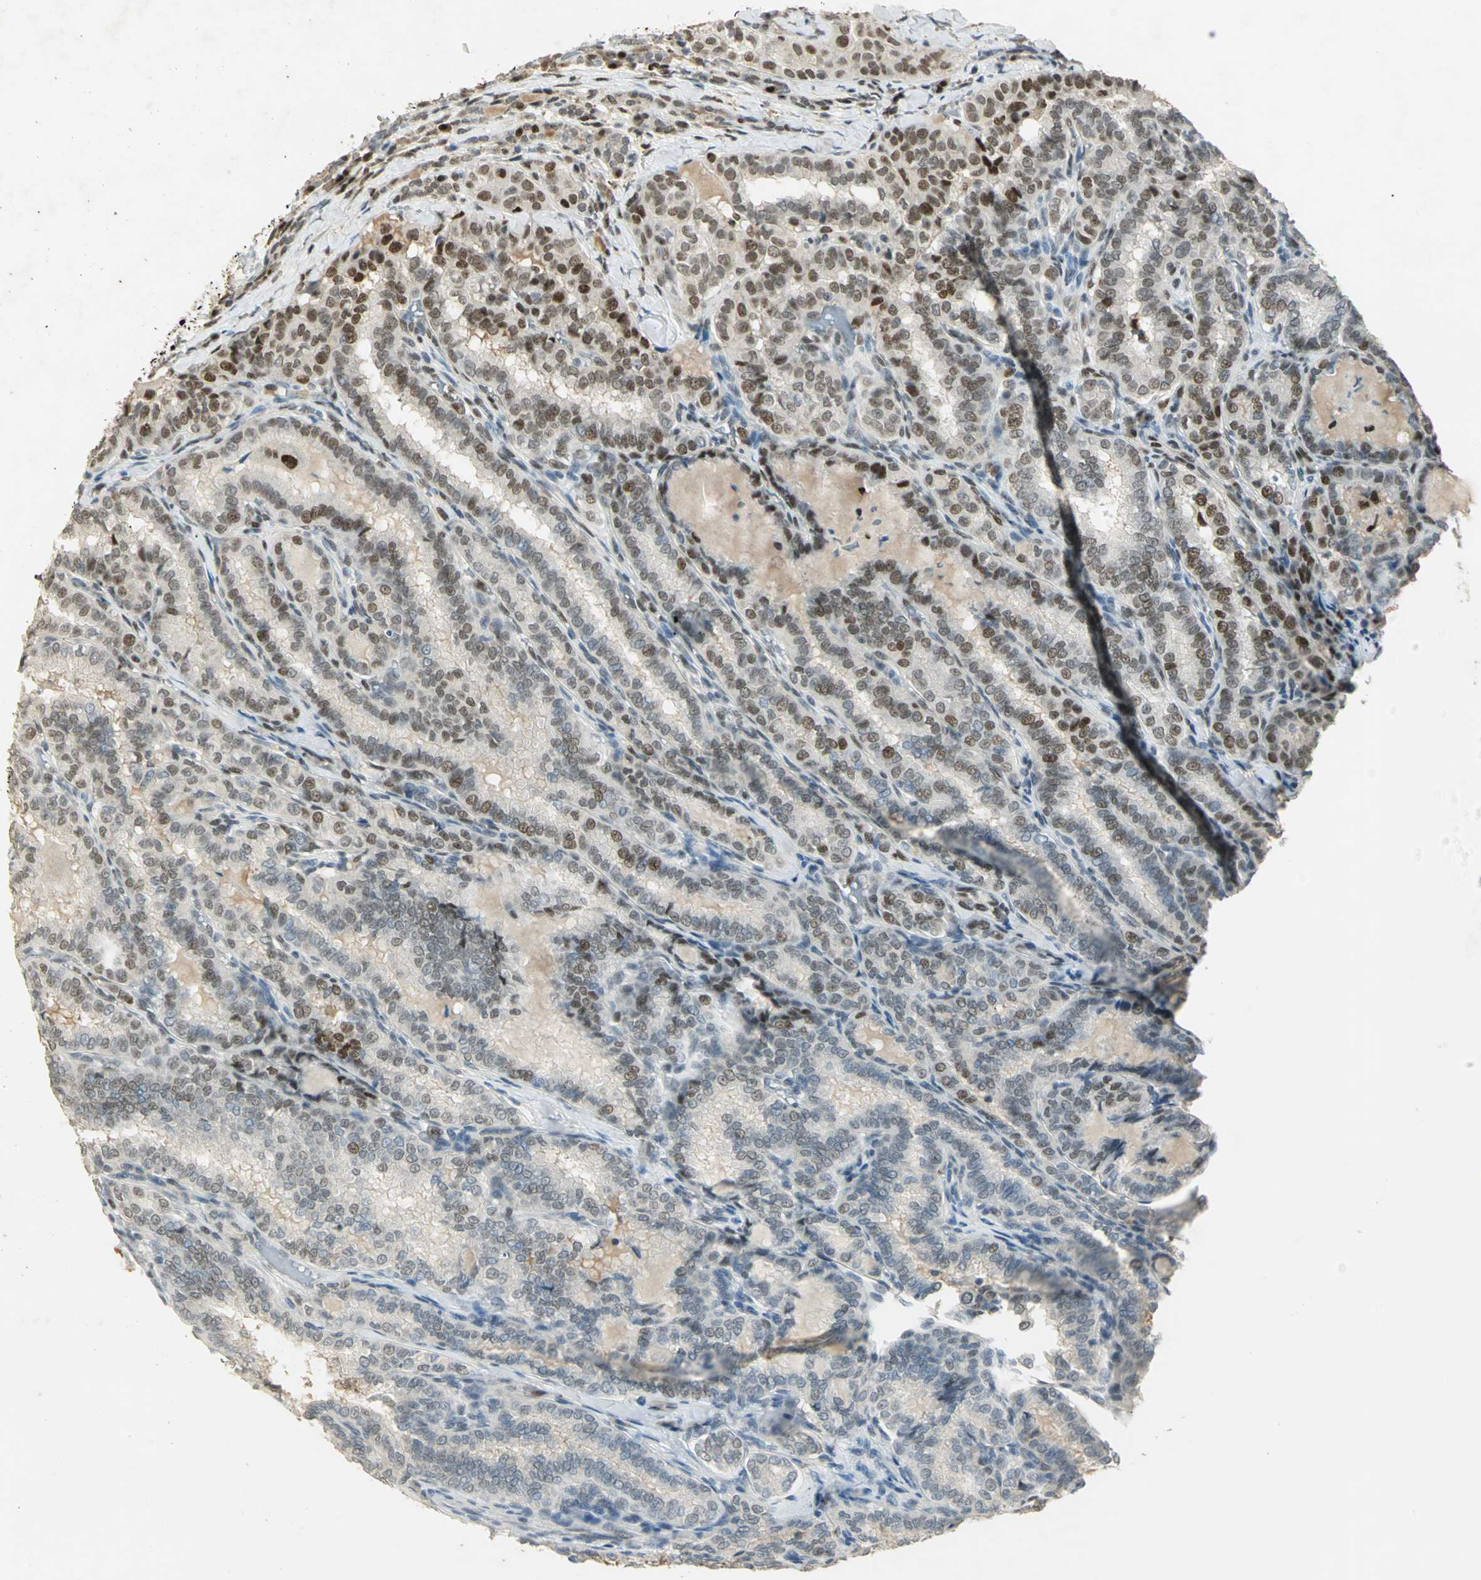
{"staining": {"intensity": "moderate", "quantity": "25%-75%", "location": "nuclear"}, "tissue": "thyroid cancer", "cell_type": "Tumor cells", "image_type": "cancer", "snomed": [{"axis": "morphology", "description": "Papillary adenocarcinoma, NOS"}, {"axis": "topography", "description": "Thyroid gland"}], "caption": "IHC histopathology image of neoplastic tissue: human thyroid papillary adenocarcinoma stained using immunohistochemistry (IHC) reveals medium levels of moderate protein expression localized specifically in the nuclear of tumor cells, appearing as a nuclear brown color.", "gene": "AK6", "patient": {"sex": "female", "age": 30}}